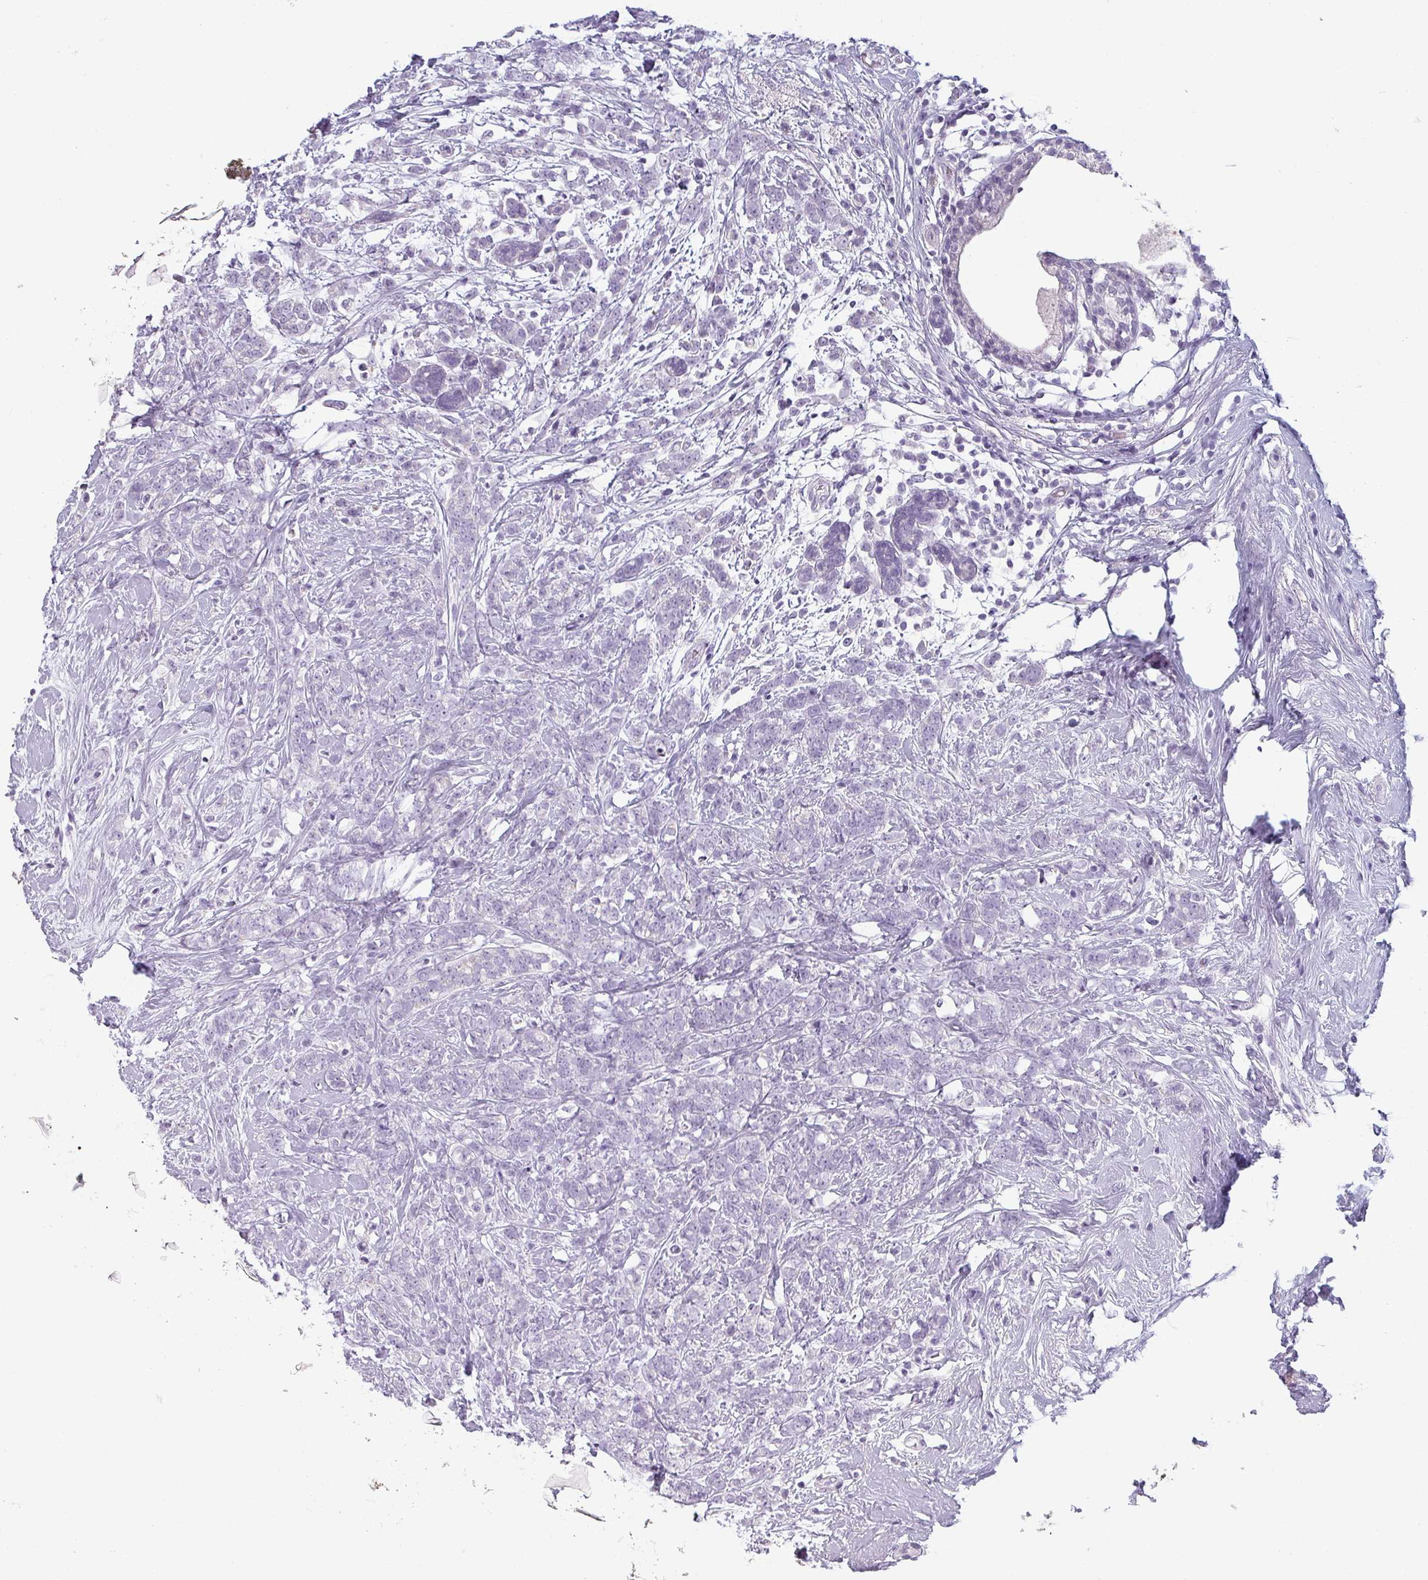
{"staining": {"intensity": "negative", "quantity": "none", "location": "none"}, "tissue": "breast cancer", "cell_type": "Tumor cells", "image_type": "cancer", "snomed": [{"axis": "morphology", "description": "Lobular carcinoma"}, {"axis": "topography", "description": "Breast"}], "caption": "Immunohistochemistry of human breast cancer displays no positivity in tumor cells.", "gene": "SFTPA1", "patient": {"sex": "female", "age": 58}}